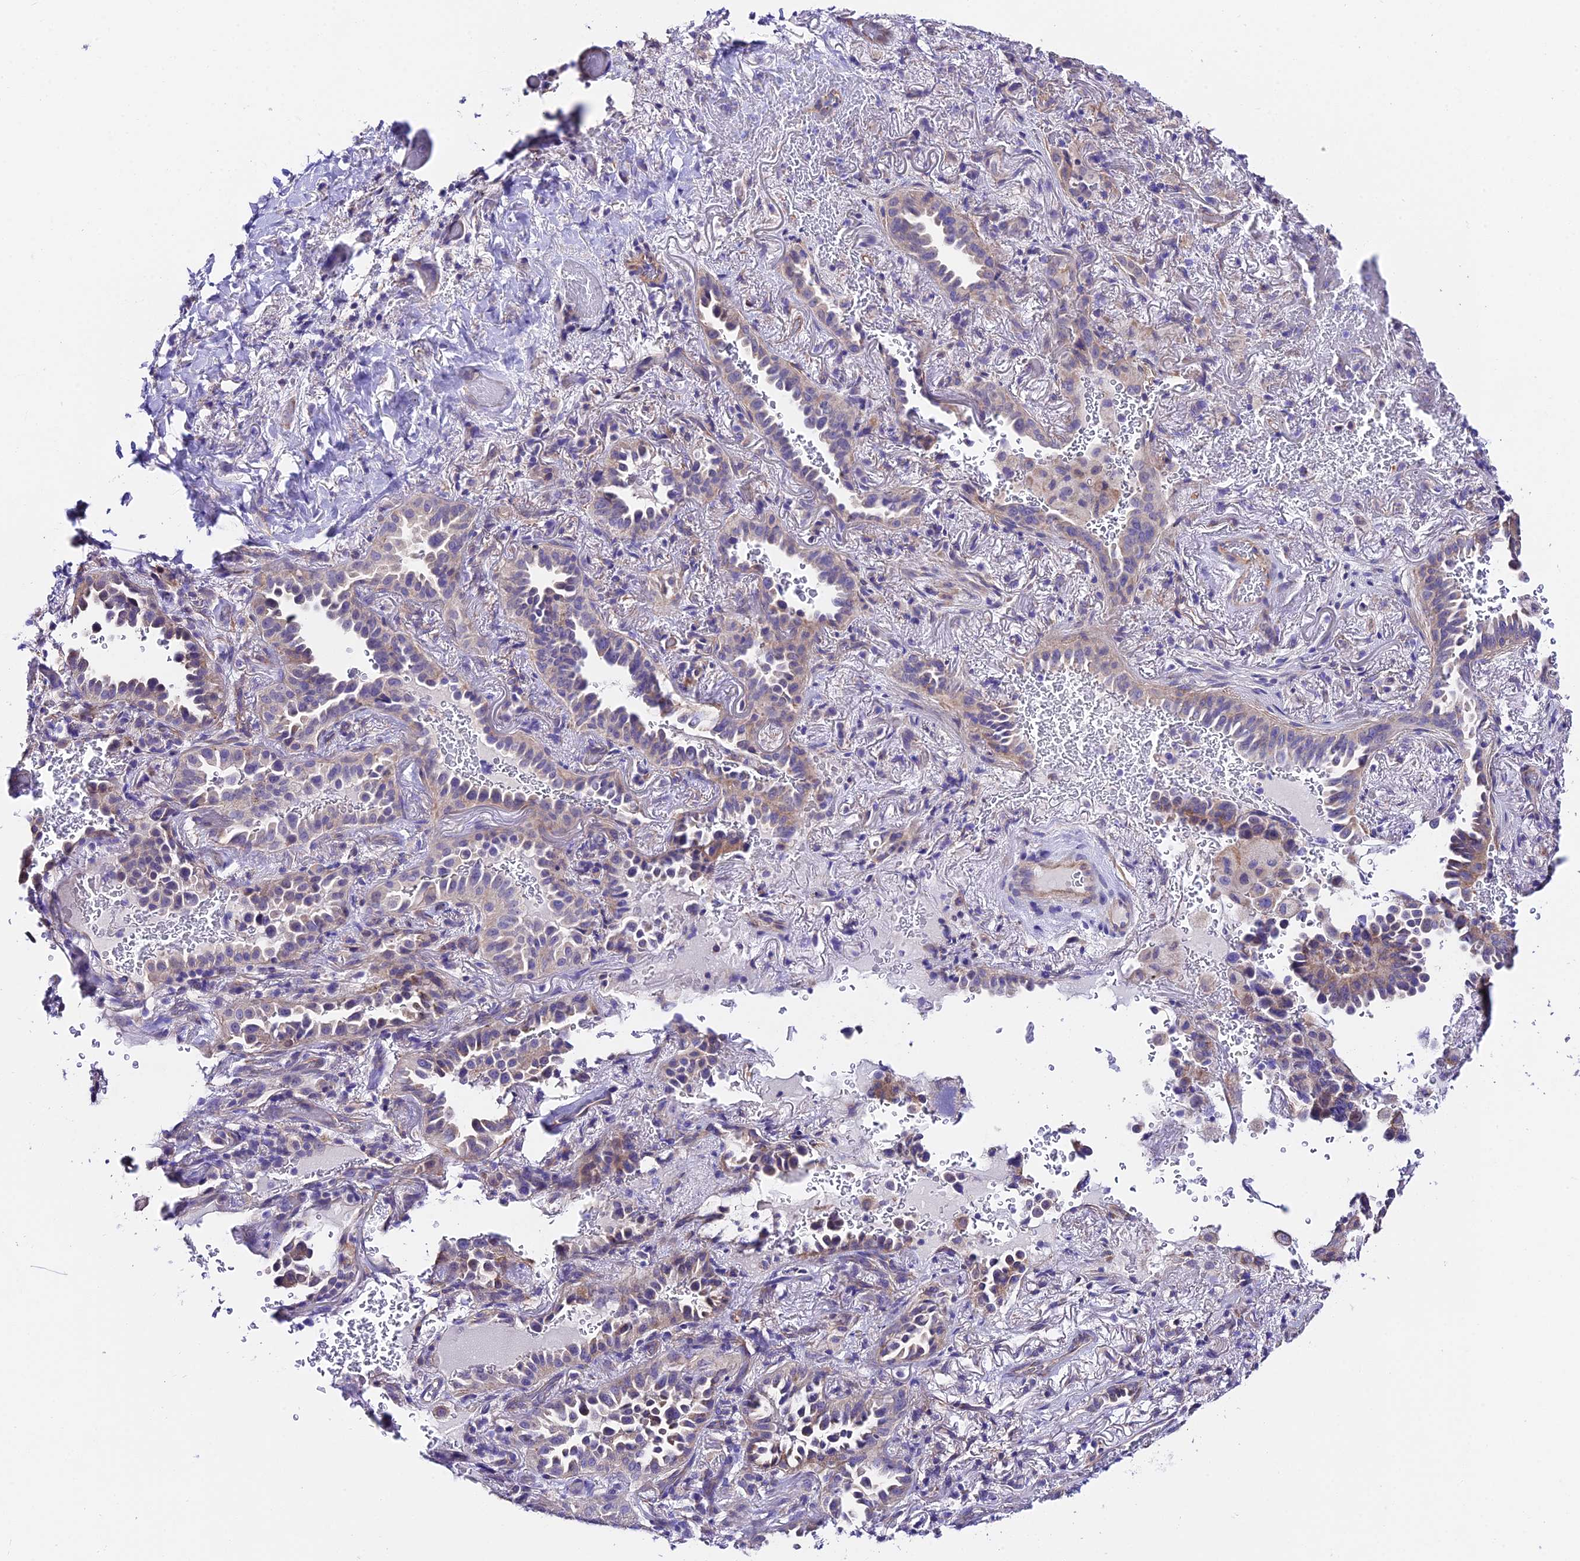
{"staining": {"intensity": "weak", "quantity": "25%-75%", "location": "cytoplasmic/membranous"}, "tissue": "lung cancer", "cell_type": "Tumor cells", "image_type": "cancer", "snomed": [{"axis": "morphology", "description": "Adenocarcinoma, NOS"}, {"axis": "topography", "description": "Lung"}], "caption": "Protein staining displays weak cytoplasmic/membranous staining in approximately 25%-75% of tumor cells in lung cancer. Nuclei are stained in blue.", "gene": "QRFP", "patient": {"sex": "female", "age": 69}}